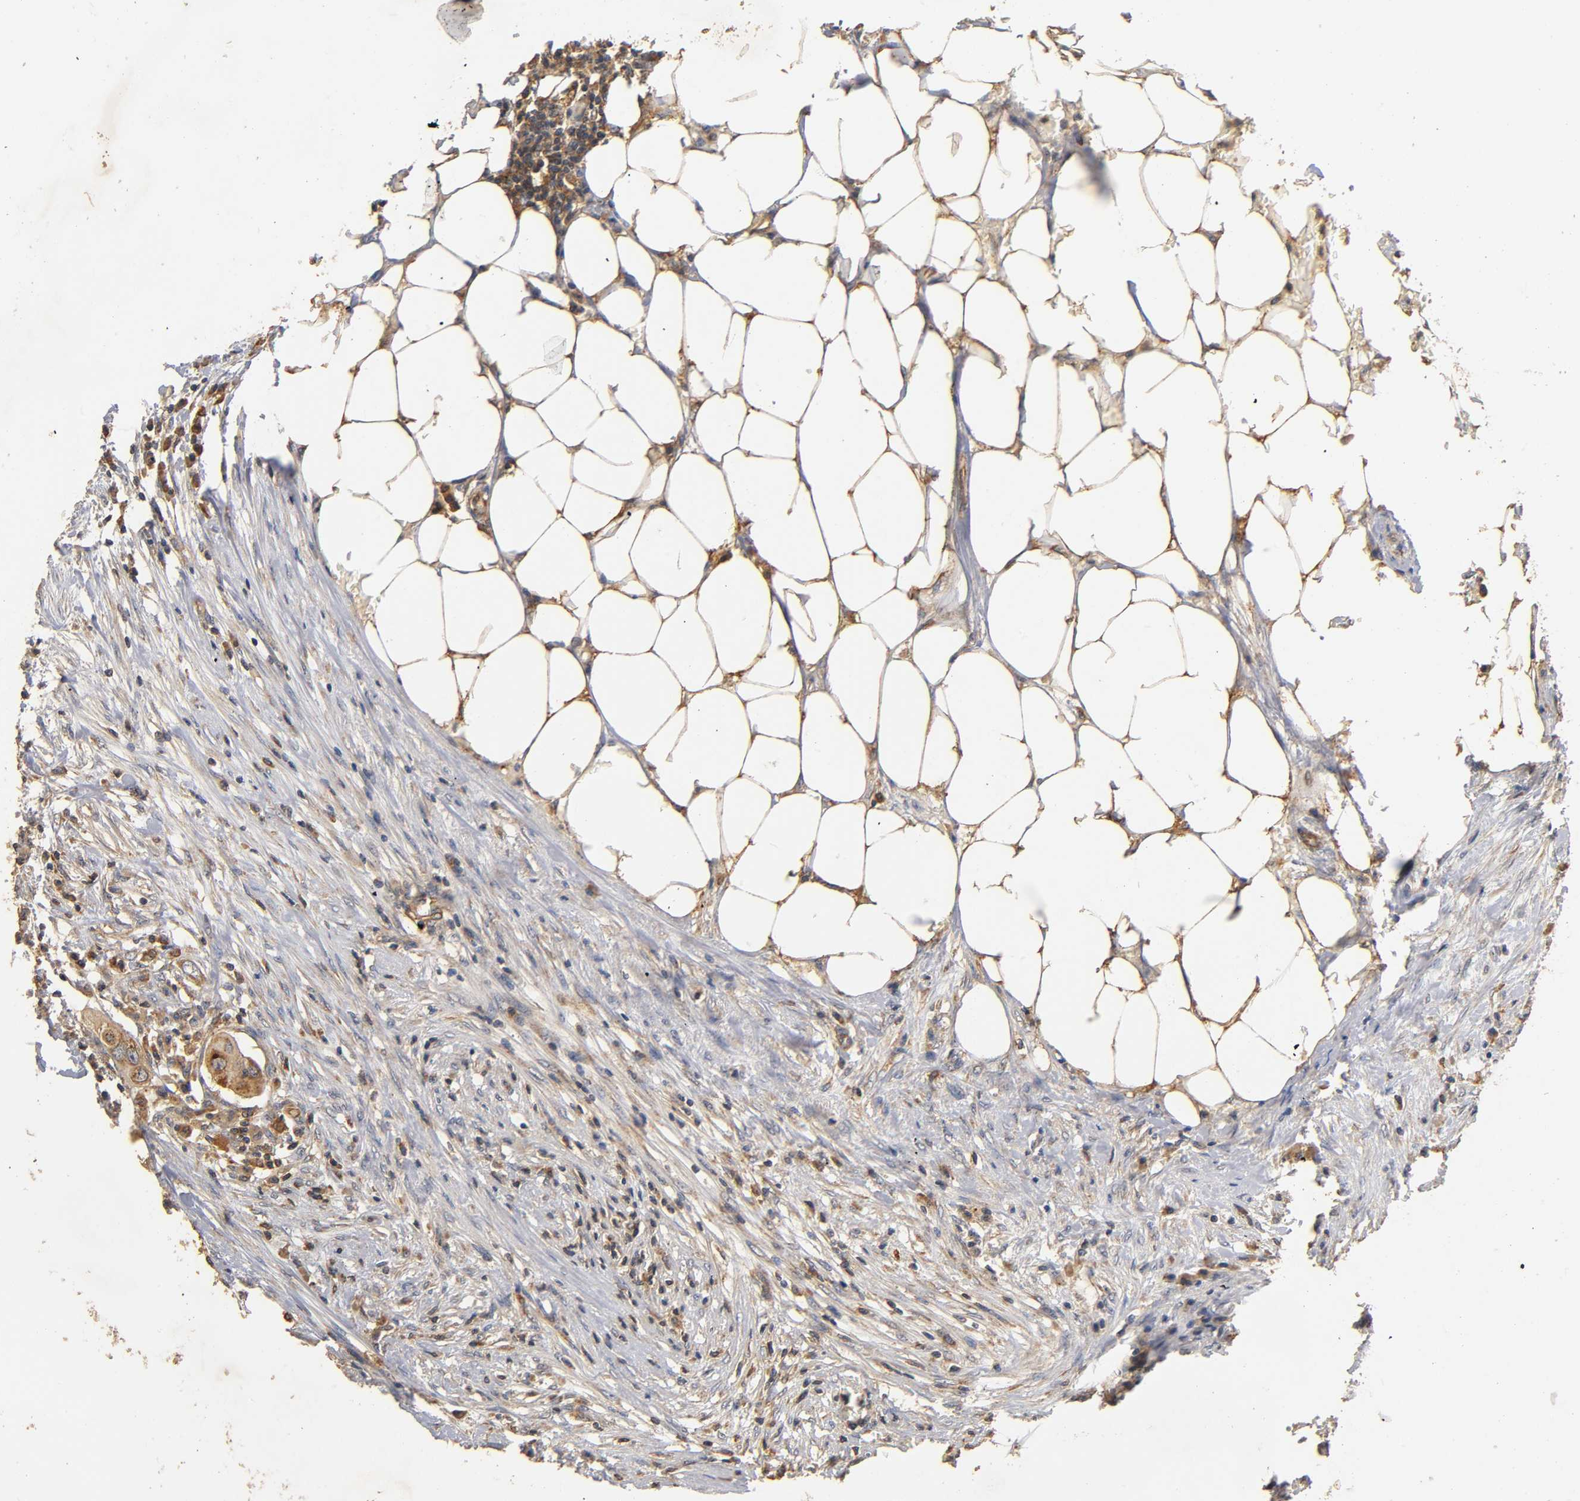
{"staining": {"intensity": "moderate", "quantity": ">75%", "location": "cytoplasmic/membranous"}, "tissue": "colorectal cancer", "cell_type": "Tumor cells", "image_type": "cancer", "snomed": [{"axis": "morphology", "description": "Adenocarcinoma, NOS"}, {"axis": "topography", "description": "Colon"}], "caption": "The photomicrograph exhibits immunohistochemical staining of adenocarcinoma (colorectal). There is moderate cytoplasmic/membranous expression is seen in about >75% of tumor cells. (DAB (3,3'-diaminobenzidine) IHC, brown staining for protein, blue staining for nuclei).", "gene": "SCAP", "patient": {"sex": "male", "age": 71}}